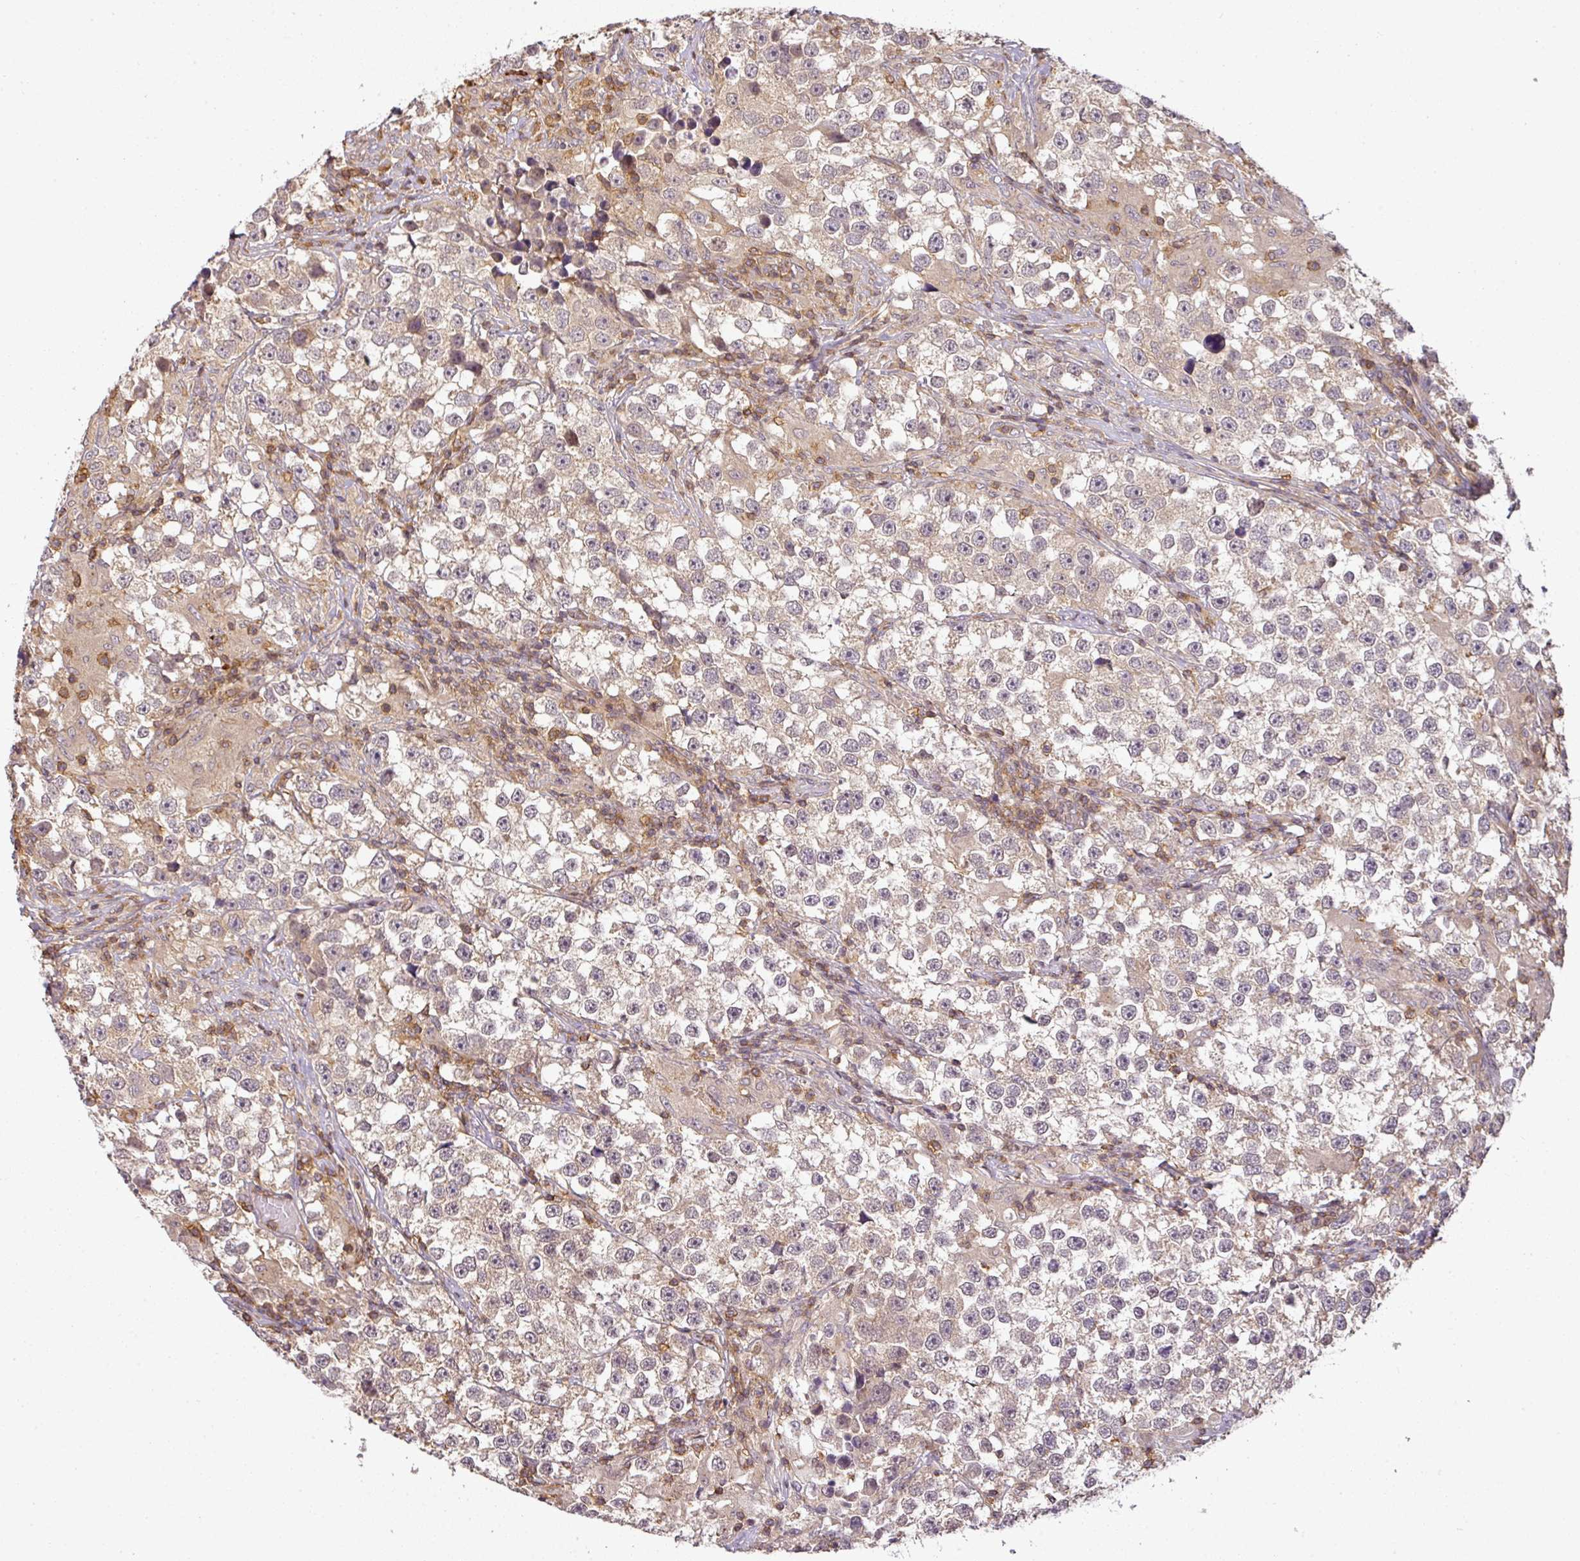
{"staining": {"intensity": "weak", "quantity": "25%-75%", "location": "cytoplasmic/membranous"}, "tissue": "testis cancer", "cell_type": "Tumor cells", "image_type": "cancer", "snomed": [{"axis": "morphology", "description": "Seminoma, NOS"}, {"axis": "topography", "description": "Testis"}], "caption": "An image of testis seminoma stained for a protein displays weak cytoplasmic/membranous brown staining in tumor cells.", "gene": "TCL1B", "patient": {"sex": "male", "age": 46}}